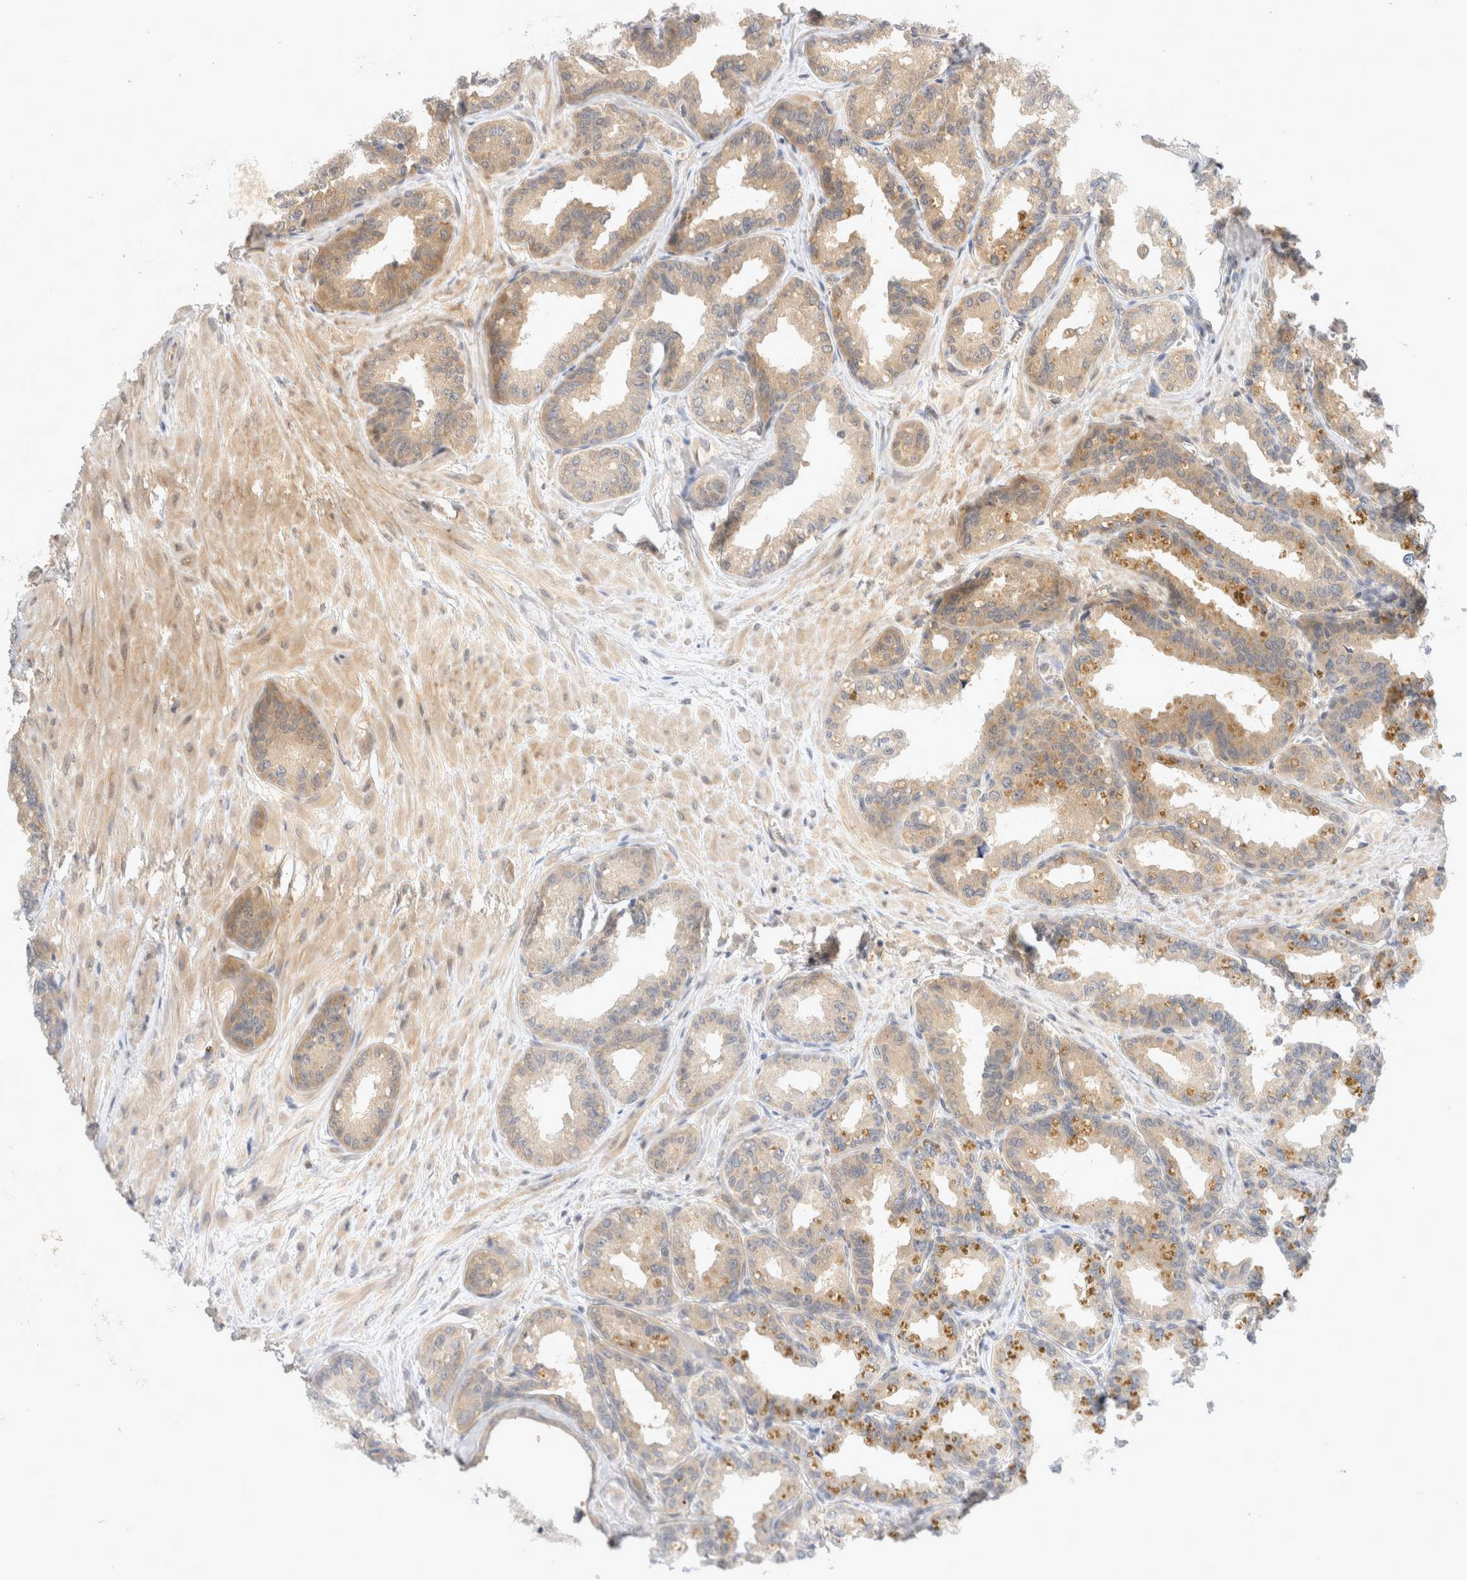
{"staining": {"intensity": "moderate", "quantity": "25%-75%", "location": "cytoplasmic/membranous"}, "tissue": "seminal vesicle", "cell_type": "Glandular cells", "image_type": "normal", "snomed": [{"axis": "morphology", "description": "Normal tissue, NOS"}, {"axis": "topography", "description": "Prostate"}, {"axis": "topography", "description": "Seminal veicle"}], "caption": "Seminal vesicle was stained to show a protein in brown. There is medium levels of moderate cytoplasmic/membranous staining in approximately 25%-75% of glandular cells. Using DAB (brown) and hematoxylin (blue) stains, captured at high magnification using brightfield microscopy.", "gene": "EIF4G3", "patient": {"sex": "male", "age": 51}}